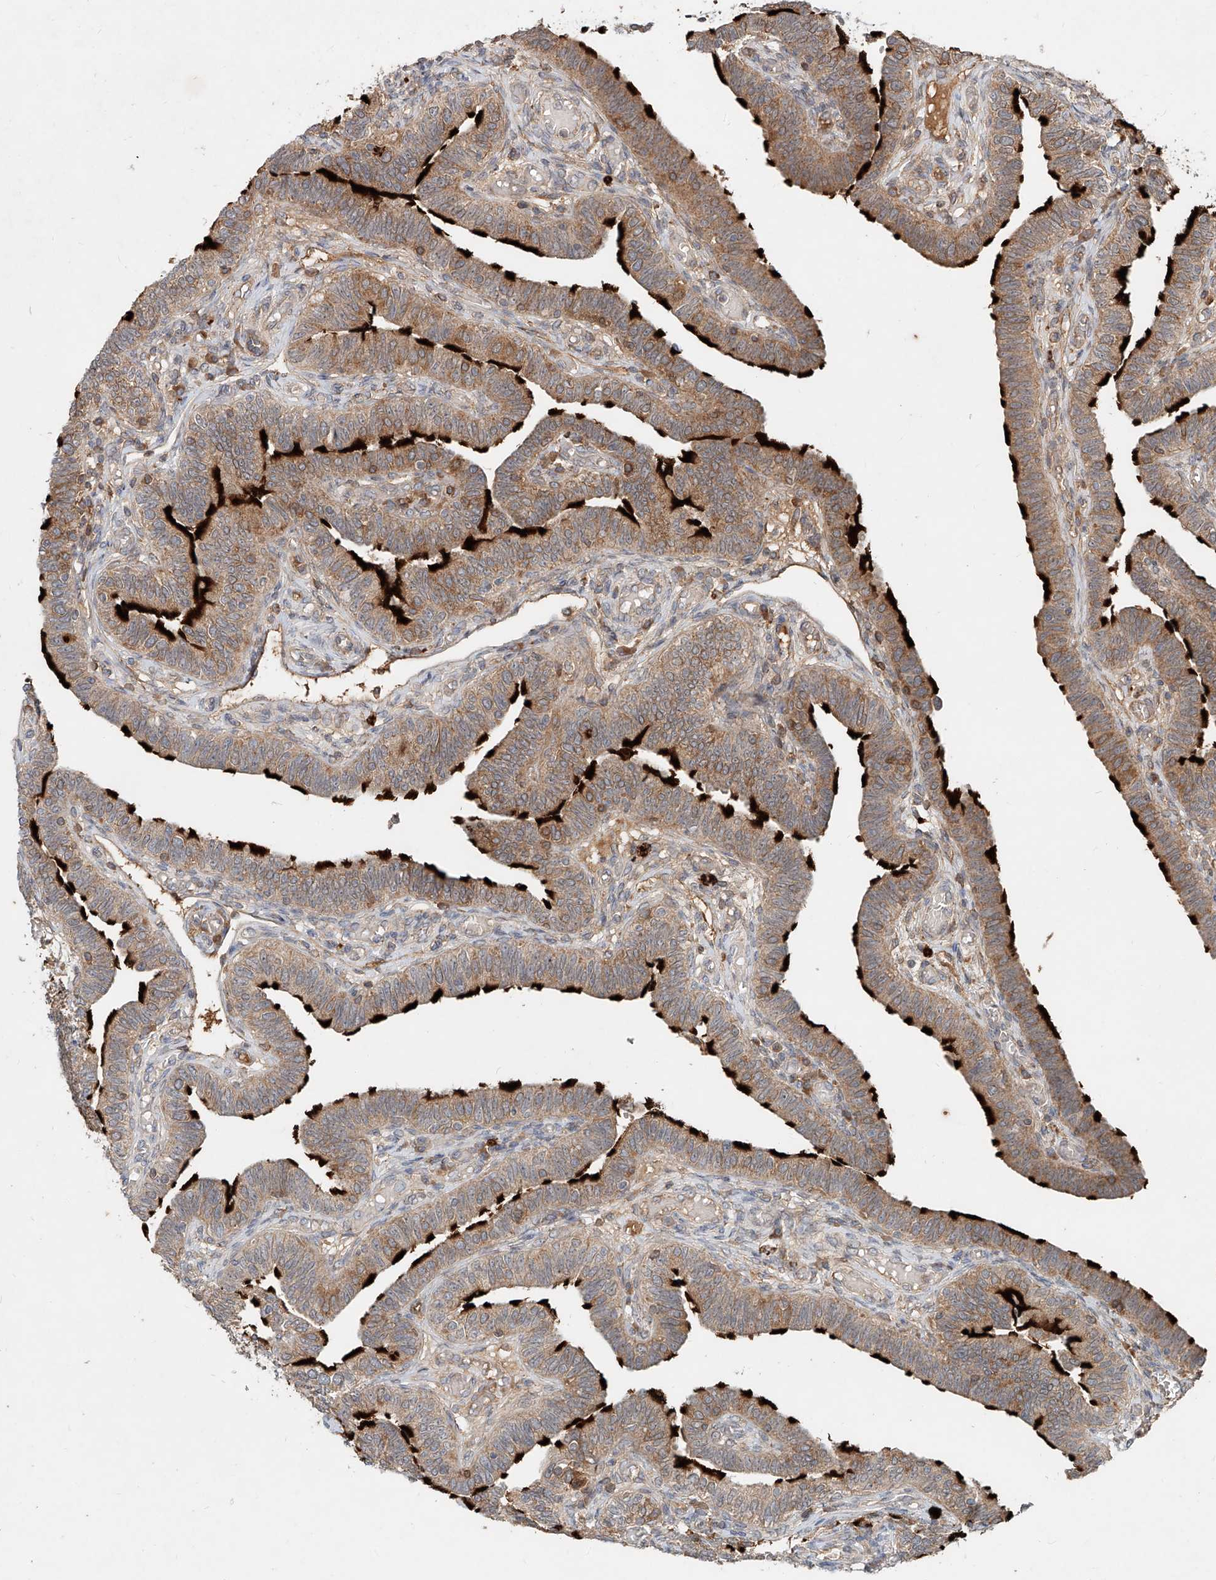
{"staining": {"intensity": "strong", "quantity": ">75%", "location": "cytoplasmic/membranous"}, "tissue": "fallopian tube", "cell_type": "Glandular cells", "image_type": "normal", "snomed": [{"axis": "morphology", "description": "Normal tissue, NOS"}, {"axis": "topography", "description": "Fallopian tube"}], "caption": "Immunohistochemical staining of unremarkable fallopian tube shows >75% levels of strong cytoplasmic/membranous protein expression in about >75% of glandular cells.", "gene": "IER5", "patient": {"sex": "female", "age": 39}}